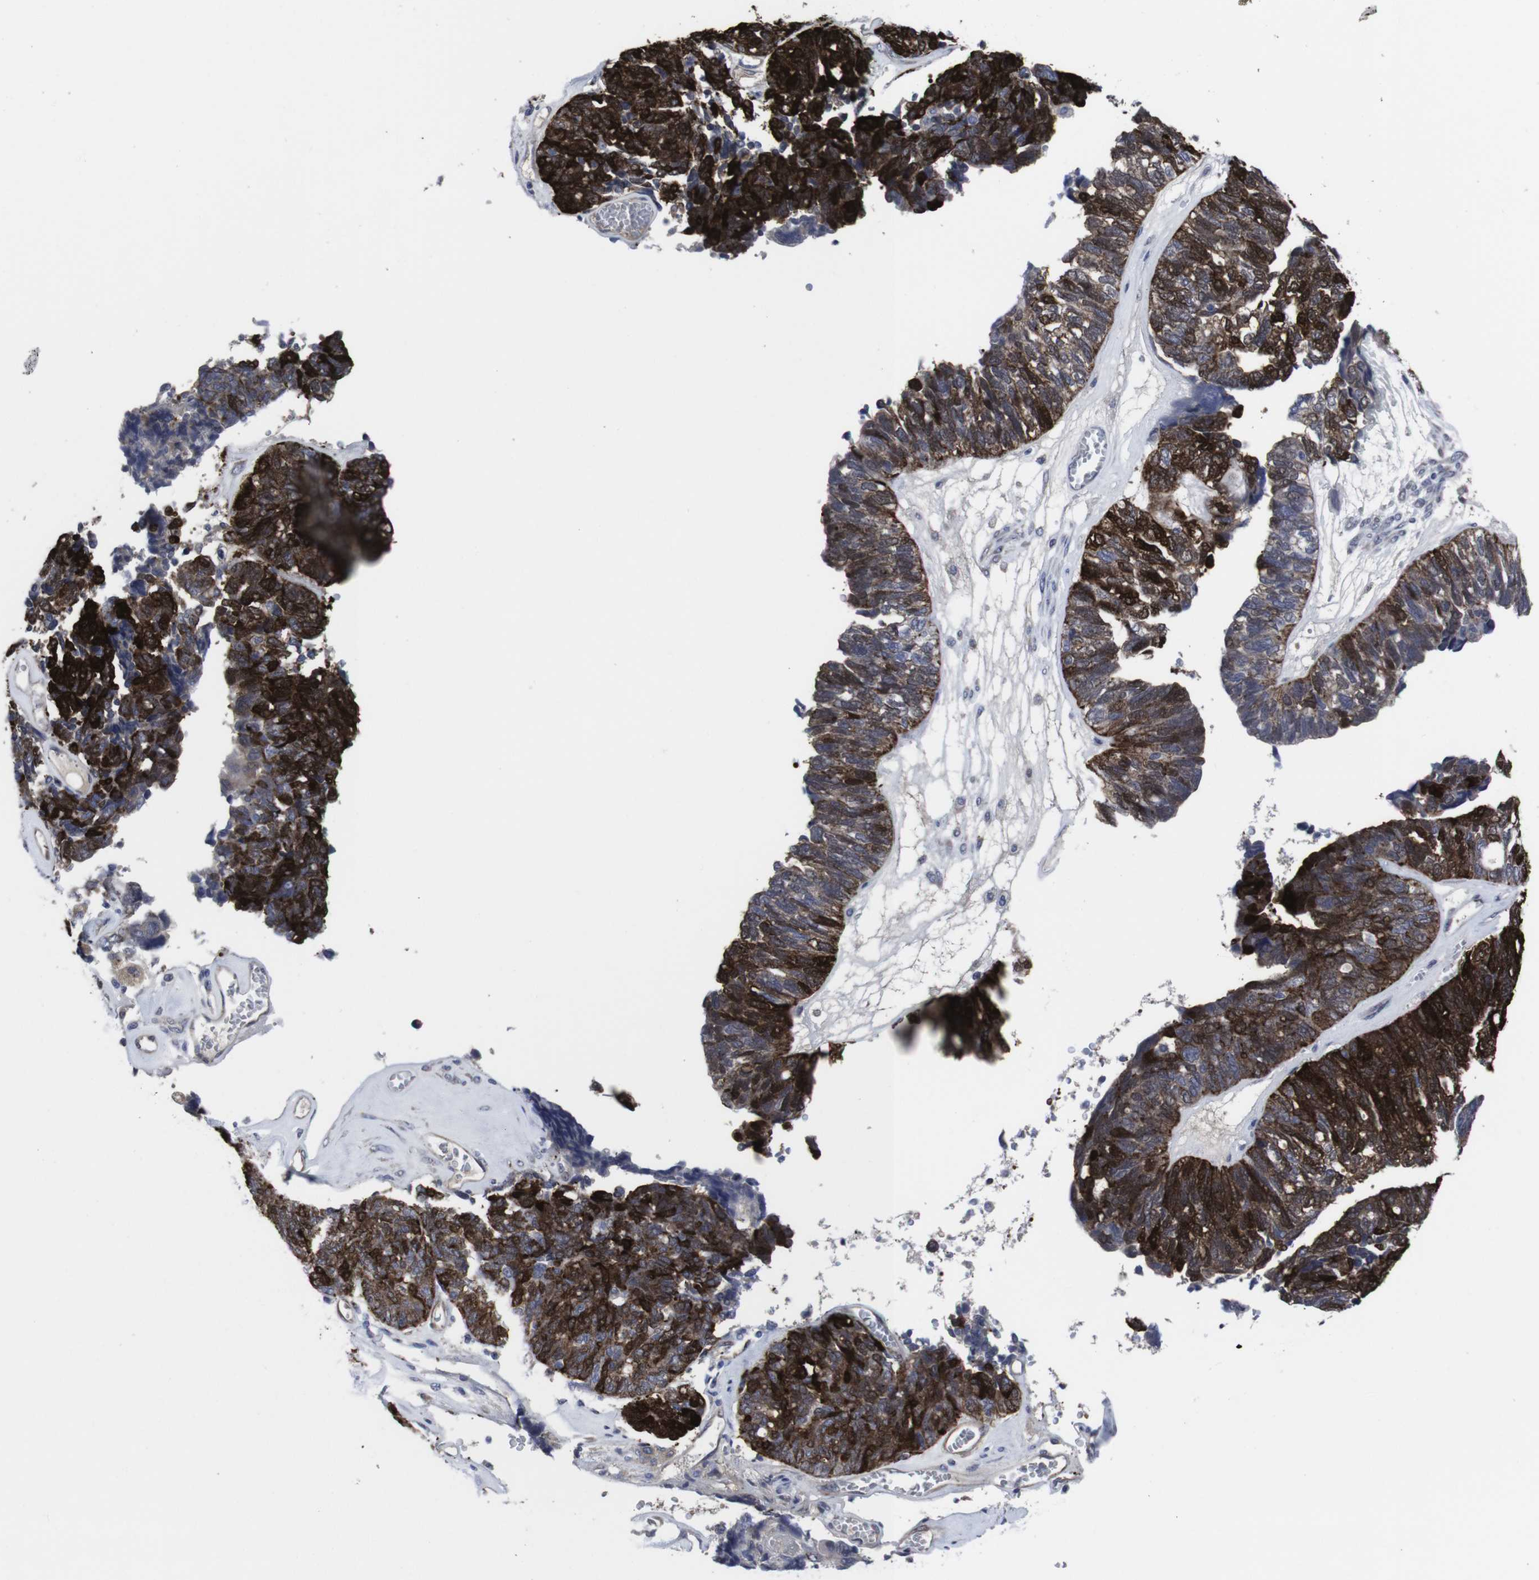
{"staining": {"intensity": "strong", "quantity": ">75%", "location": "cytoplasmic/membranous"}, "tissue": "ovarian cancer", "cell_type": "Tumor cells", "image_type": "cancer", "snomed": [{"axis": "morphology", "description": "Cystadenocarcinoma, serous, NOS"}, {"axis": "topography", "description": "Ovary"}], "caption": "A brown stain shows strong cytoplasmic/membranous staining of a protein in ovarian serous cystadenocarcinoma tumor cells. (IHC, brightfield microscopy, high magnification).", "gene": "SNCG", "patient": {"sex": "female", "age": 79}}